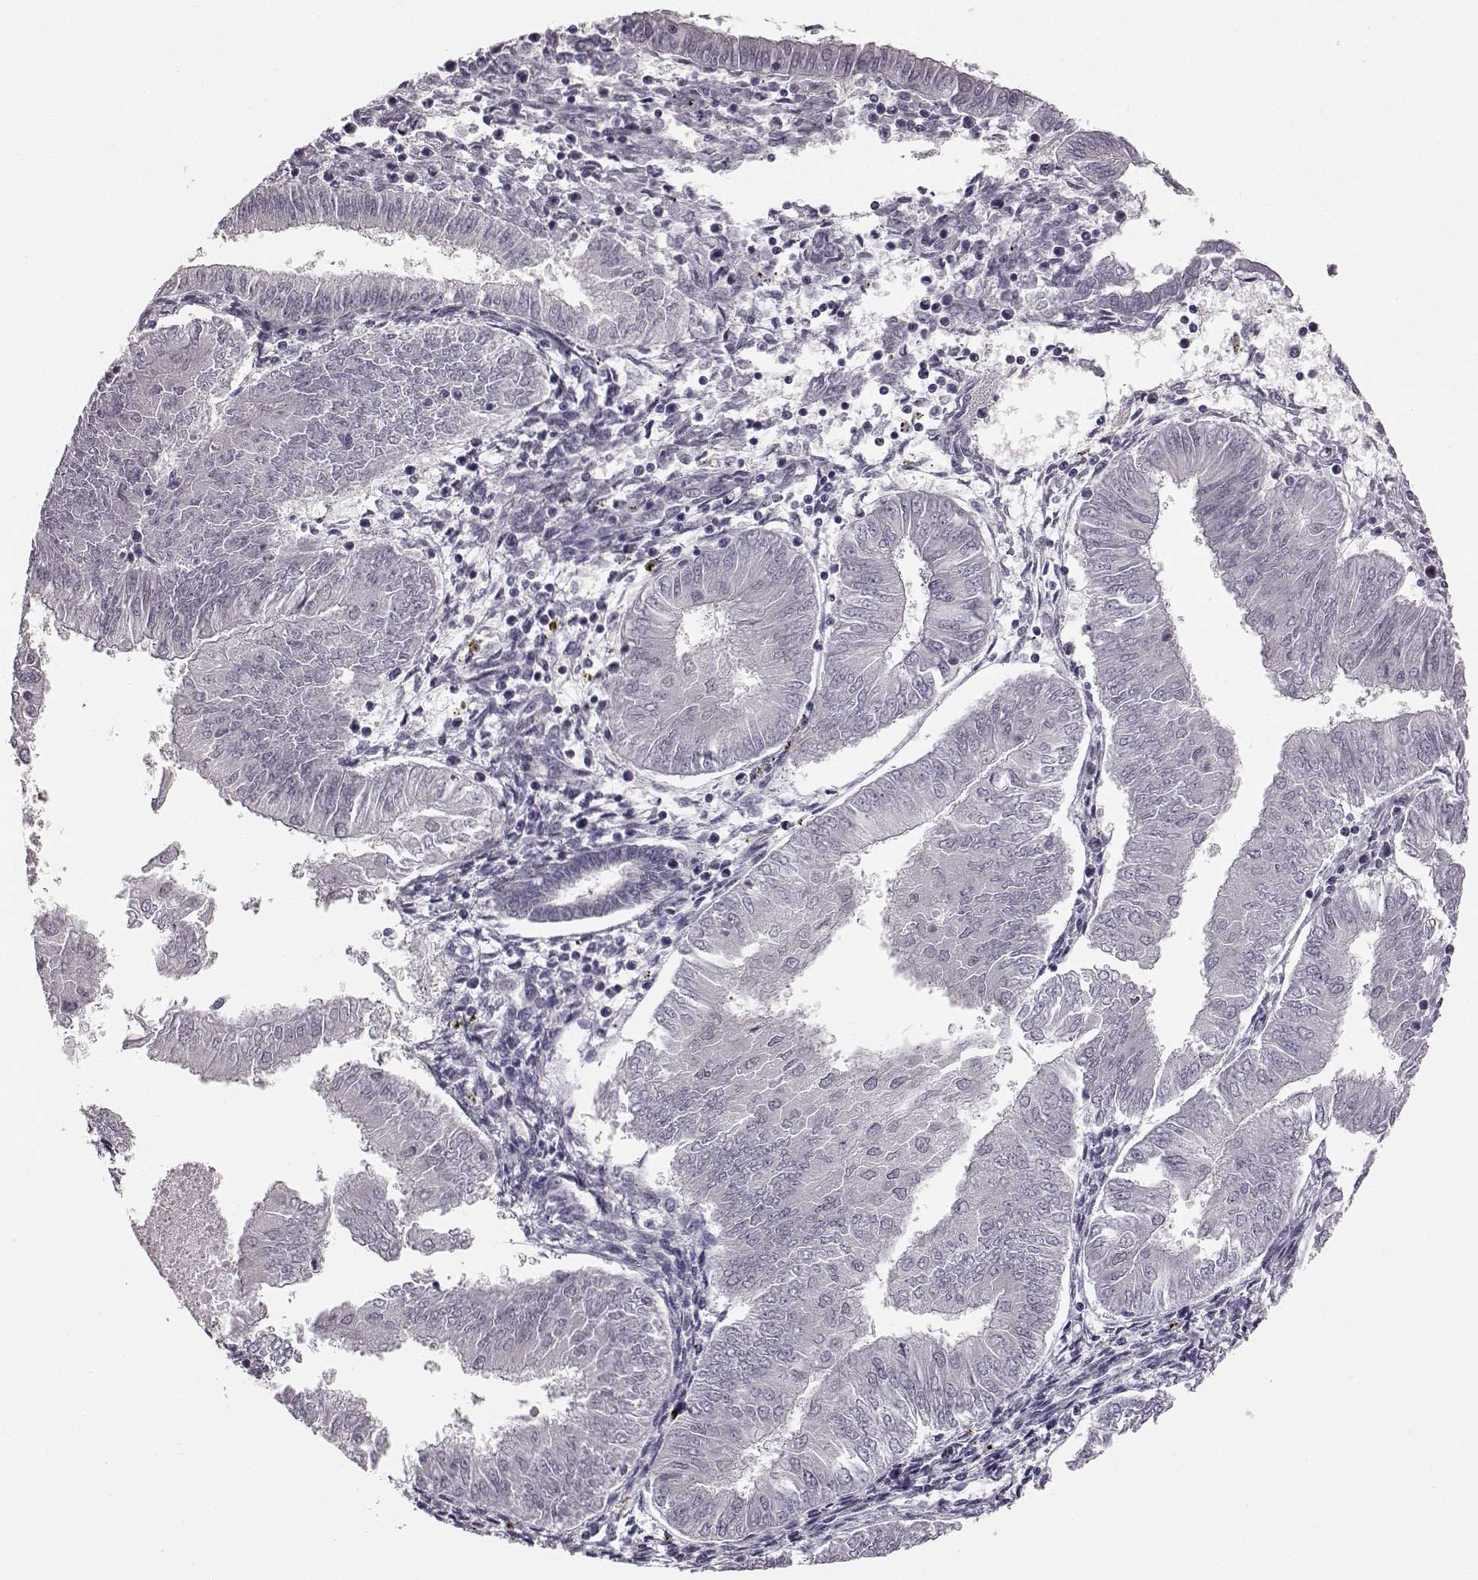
{"staining": {"intensity": "negative", "quantity": "none", "location": "none"}, "tissue": "endometrial cancer", "cell_type": "Tumor cells", "image_type": "cancer", "snomed": [{"axis": "morphology", "description": "Adenocarcinoma, NOS"}, {"axis": "topography", "description": "Endometrium"}], "caption": "Immunohistochemistry (IHC) histopathology image of human adenocarcinoma (endometrial) stained for a protein (brown), which displays no positivity in tumor cells.", "gene": "C10orf62", "patient": {"sex": "female", "age": 53}}